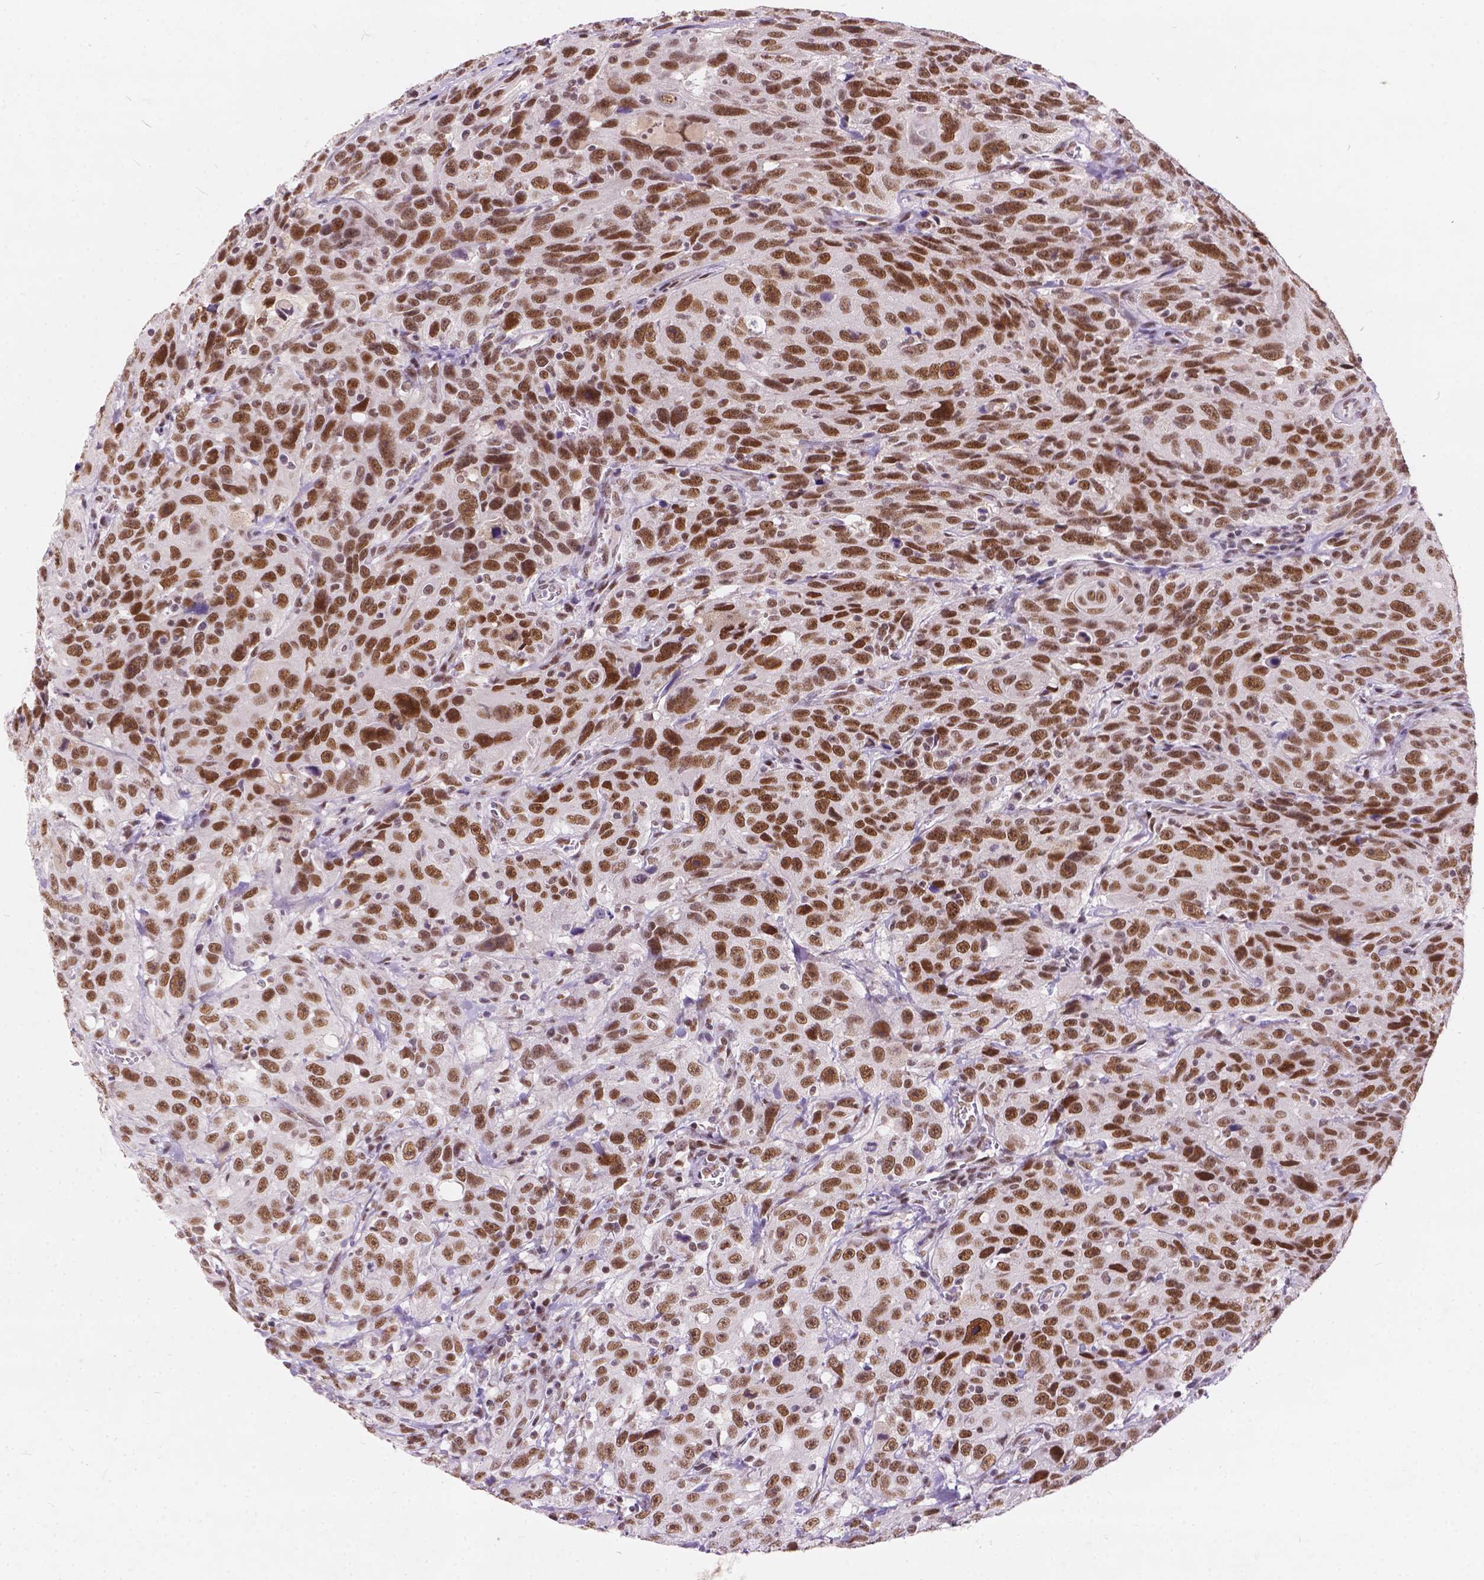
{"staining": {"intensity": "moderate", "quantity": ">75%", "location": "nuclear"}, "tissue": "urothelial cancer", "cell_type": "Tumor cells", "image_type": "cancer", "snomed": [{"axis": "morphology", "description": "Urothelial carcinoma, NOS"}, {"axis": "morphology", "description": "Urothelial carcinoma, High grade"}, {"axis": "topography", "description": "Urinary bladder"}], "caption": "This micrograph exhibits immunohistochemistry staining of transitional cell carcinoma, with medium moderate nuclear positivity in approximately >75% of tumor cells.", "gene": "FAM53A", "patient": {"sex": "female", "age": 73}}